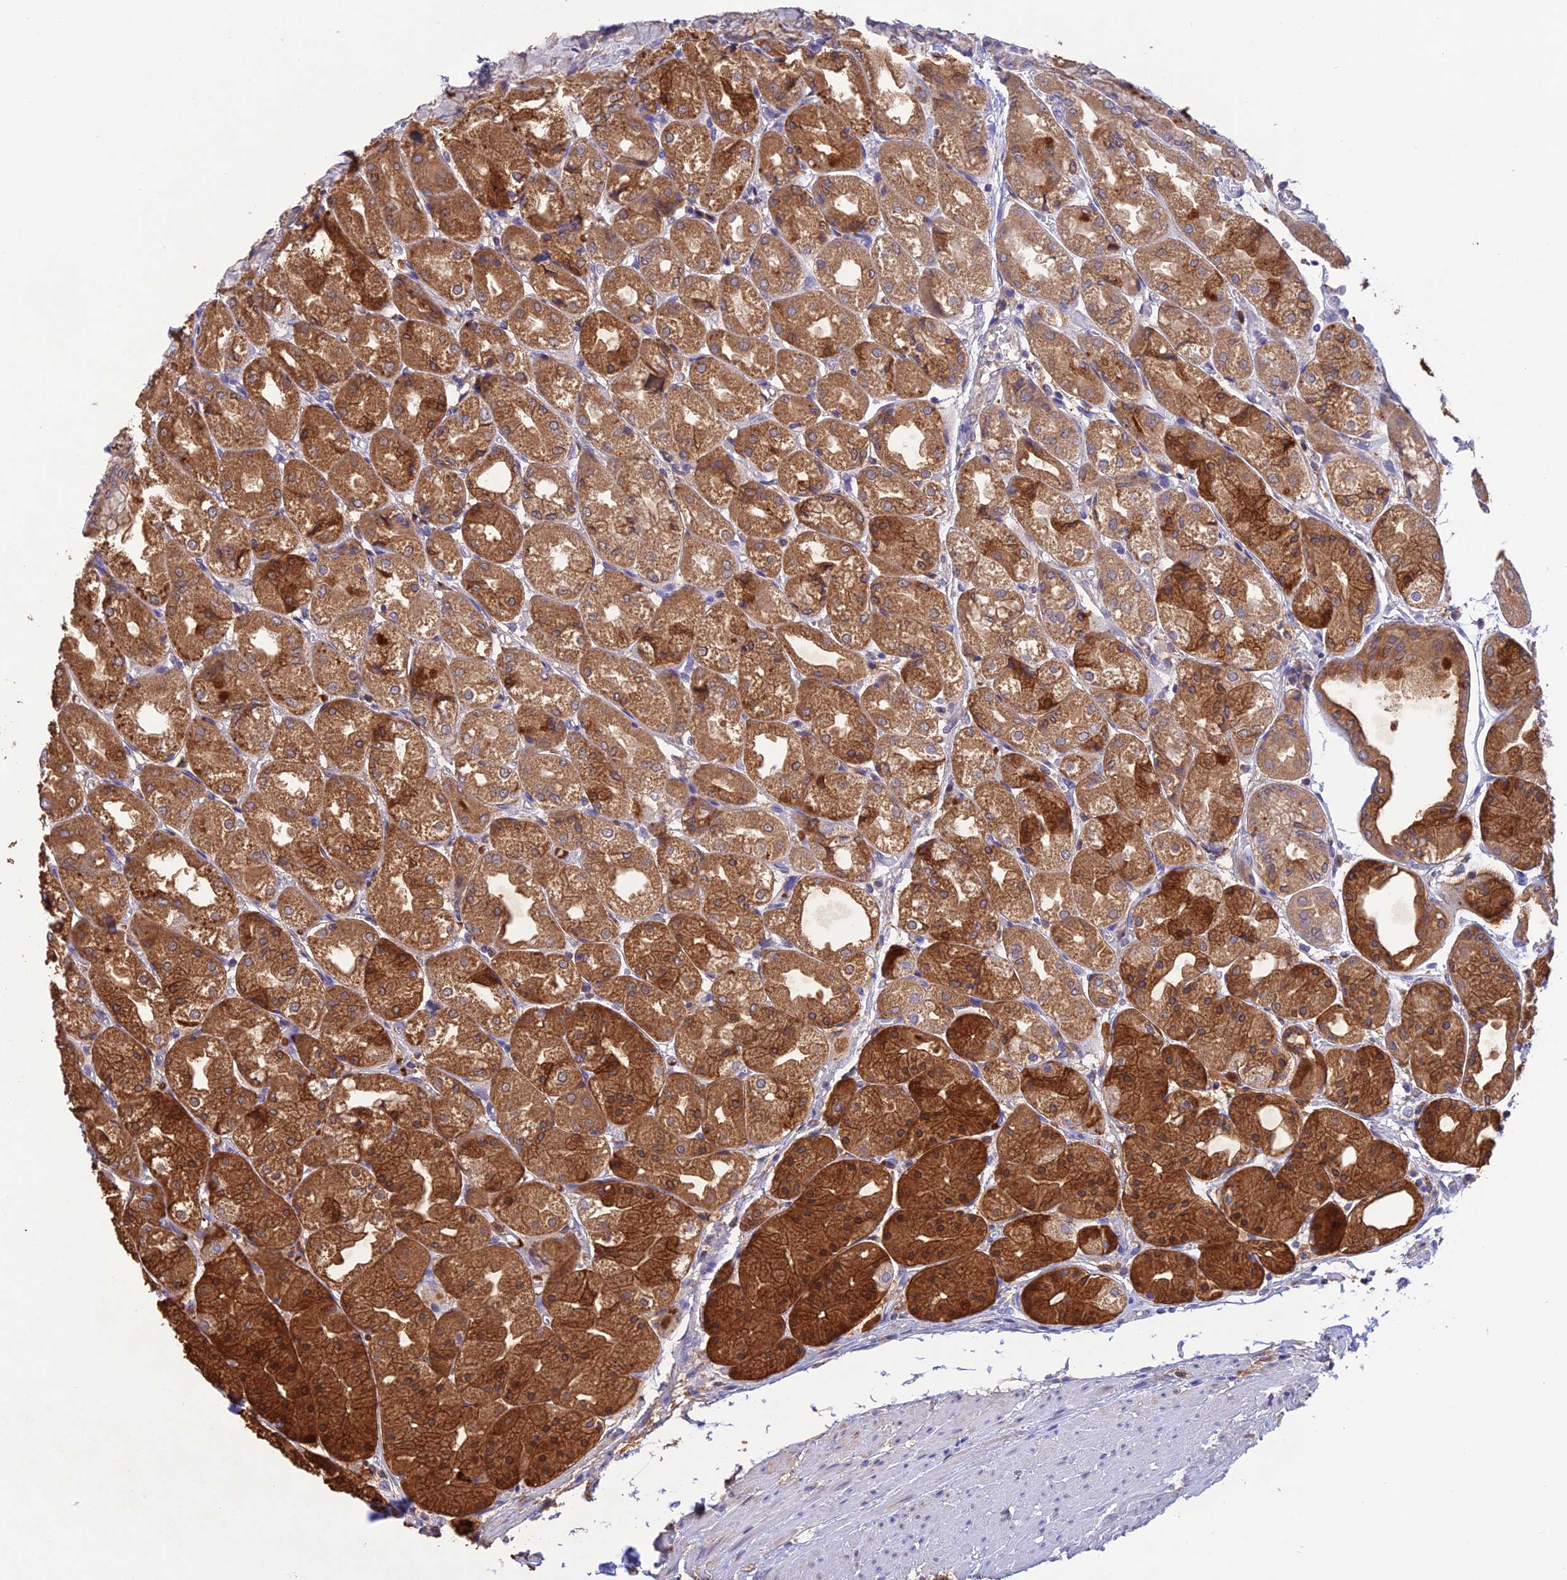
{"staining": {"intensity": "strong", "quantity": ">75%", "location": "cytoplasmic/membranous"}, "tissue": "stomach", "cell_type": "Glandular cells", "image_type": "normal", "snomed": [{"axis": "morphology", "description": "Normal tissue, NOS"}, {"axis": "topography", "description": "Stomach, upper"}], "caption": "This histopathology image demonstrates immunohistochemistry (IHC) staining of normal human stomach, with high strong cytoplasmic/membranous staining in about >75% of glandular cells.", "gene": "ENSG00000255439", "patient": {"sex": "male", "age": 72}}